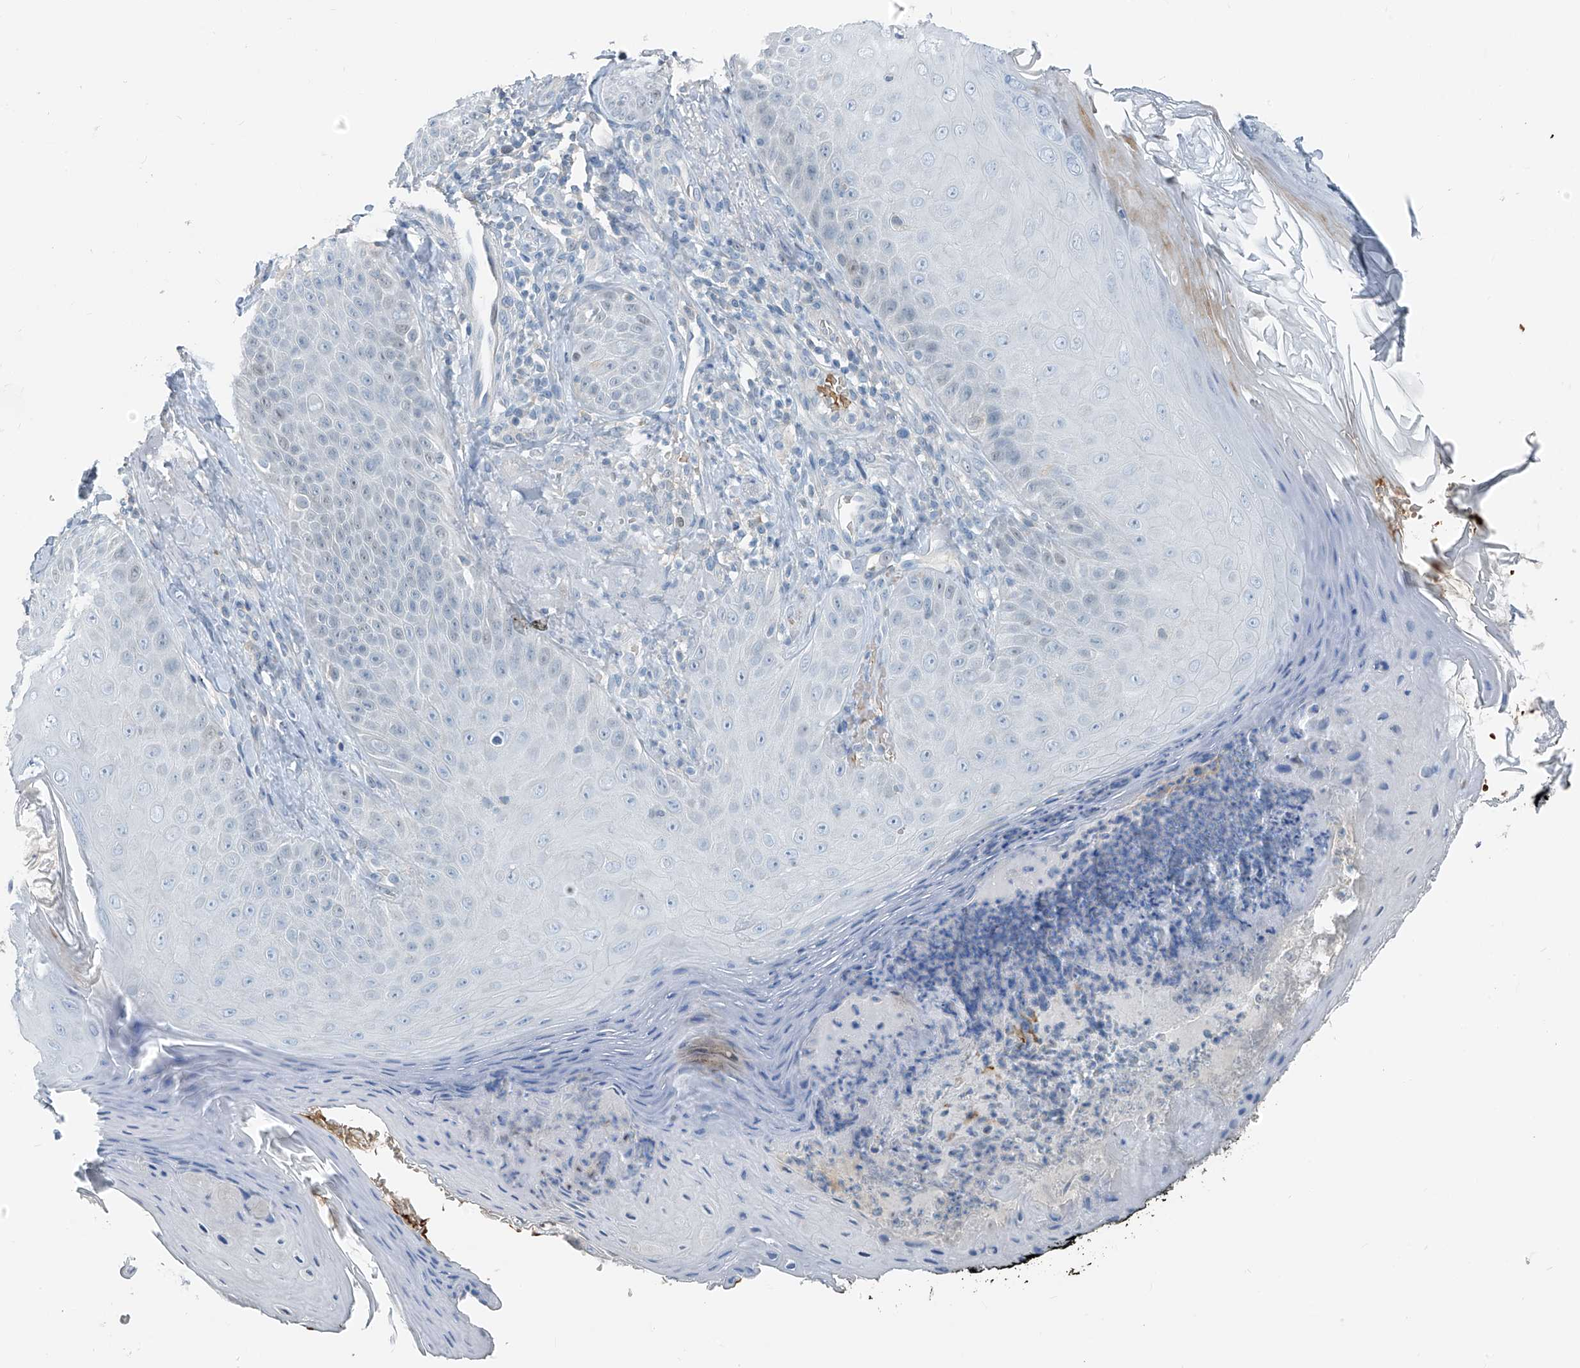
{"staining": {"intensity": "negative", "quantity": "none", "location": "none"}, "tissue": "skin", "cell_type": "Fibroblasts", "image_type": "normal", "snomed": [{"axis": "morphology", "description": "Normal tissue, NOS"}, {"axis": "topography", "description": "Skin"}], "caption": "IHC of normal skin reveals no positivity in fibroblasts.", "gene": "FGD2", "patient": {"sex": "male", "age": 57}}